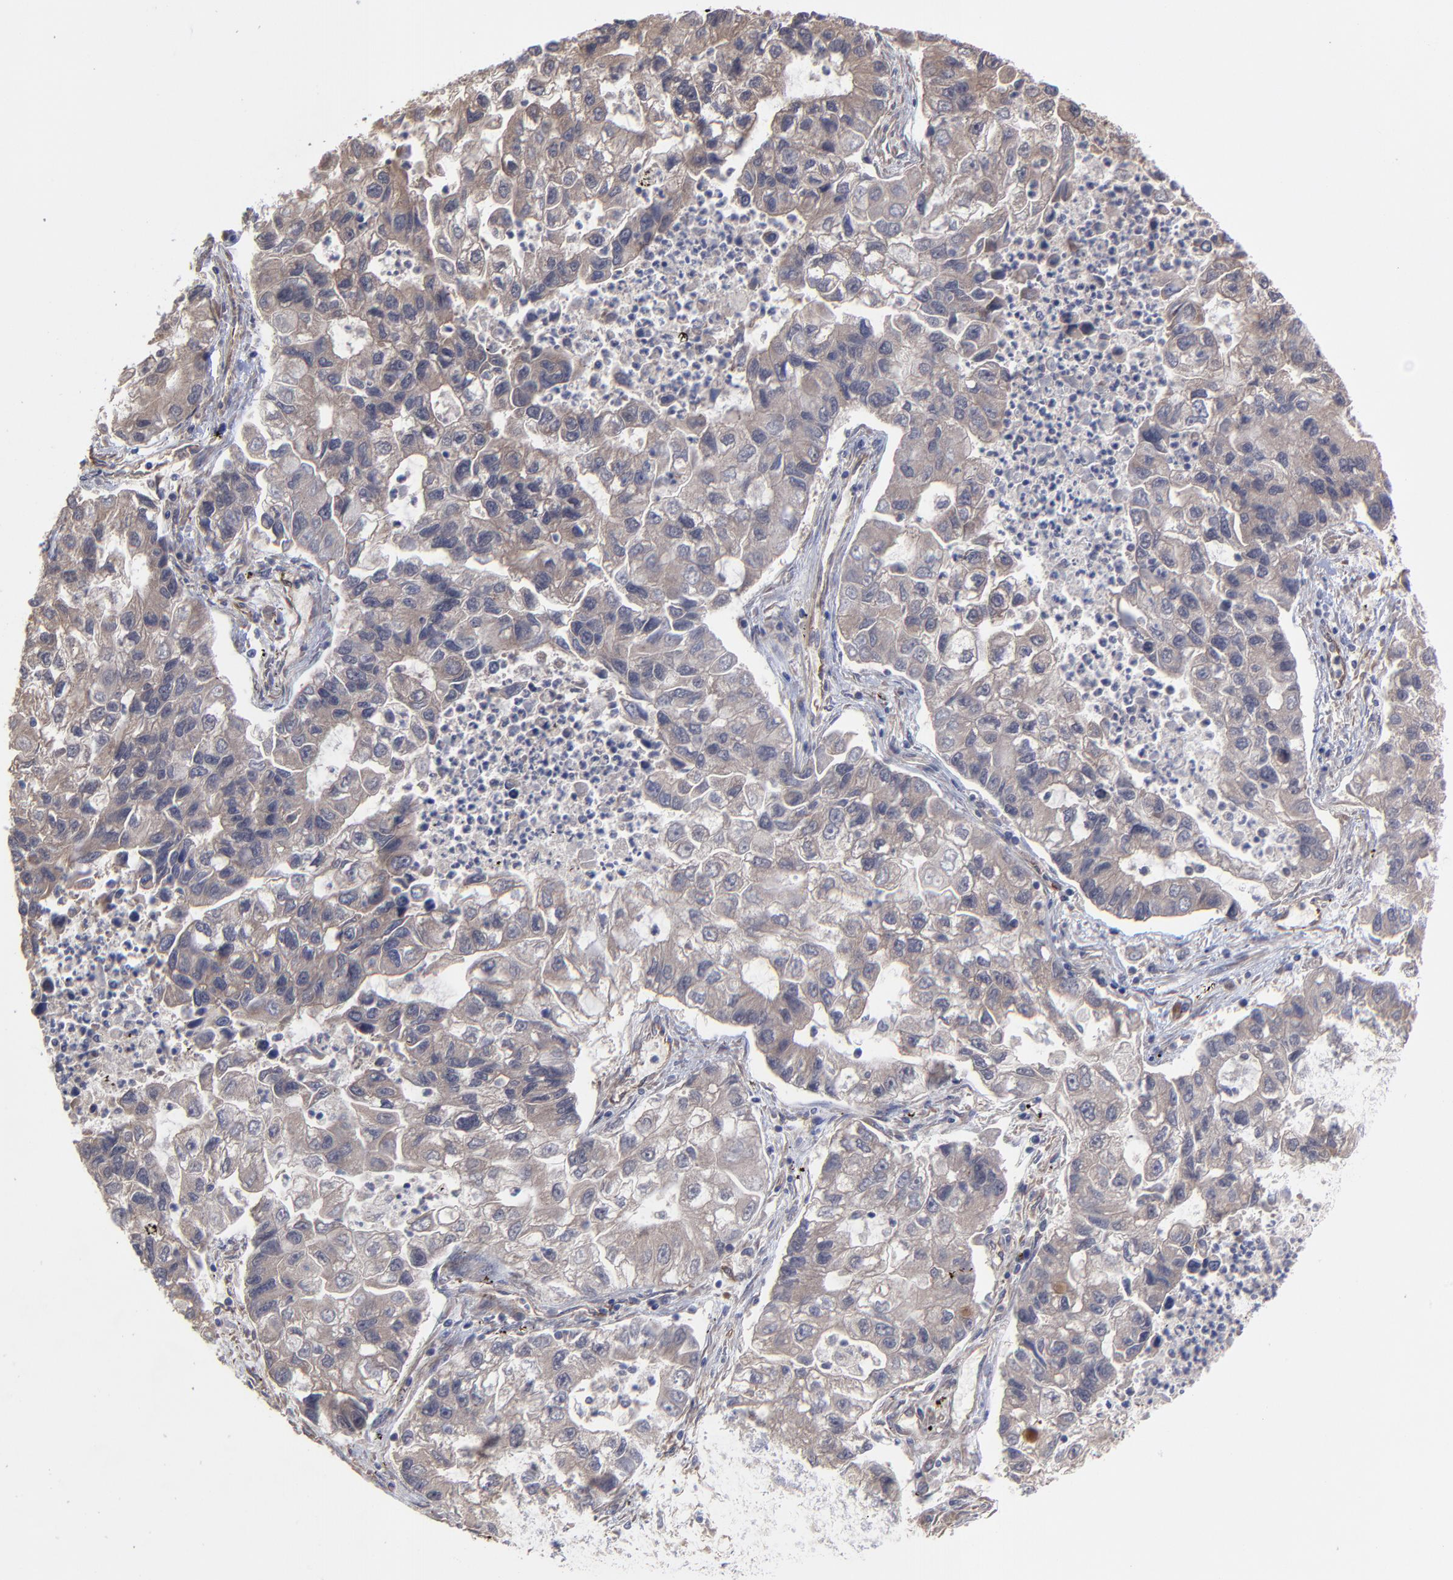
{"staining": {"intensity": "weak", "quantity": "25%-75%", "location": "cytoplasmic/membranous"}, "tissue": "lung cancer", "cell_type": "Tumor cells", "image_type": "cancer", "snomed": [{"axis": "morphology", "description": "Adenocarcinoma, NOS"}, {"axis": "topography", "description": "Lung"}], "caption": "IHC (DAB (3,3'-diaminobenzidine)) staining of human lung adenocarcinoma reveals weak cytoplasmic/membranous protein expression in approximately 25%-75% of tumor cells. (Brightfield microscopy of DAB IHC at high magnification).", "gene": "ZNF780B", "patient": {"sex": "female", "age": 51}}